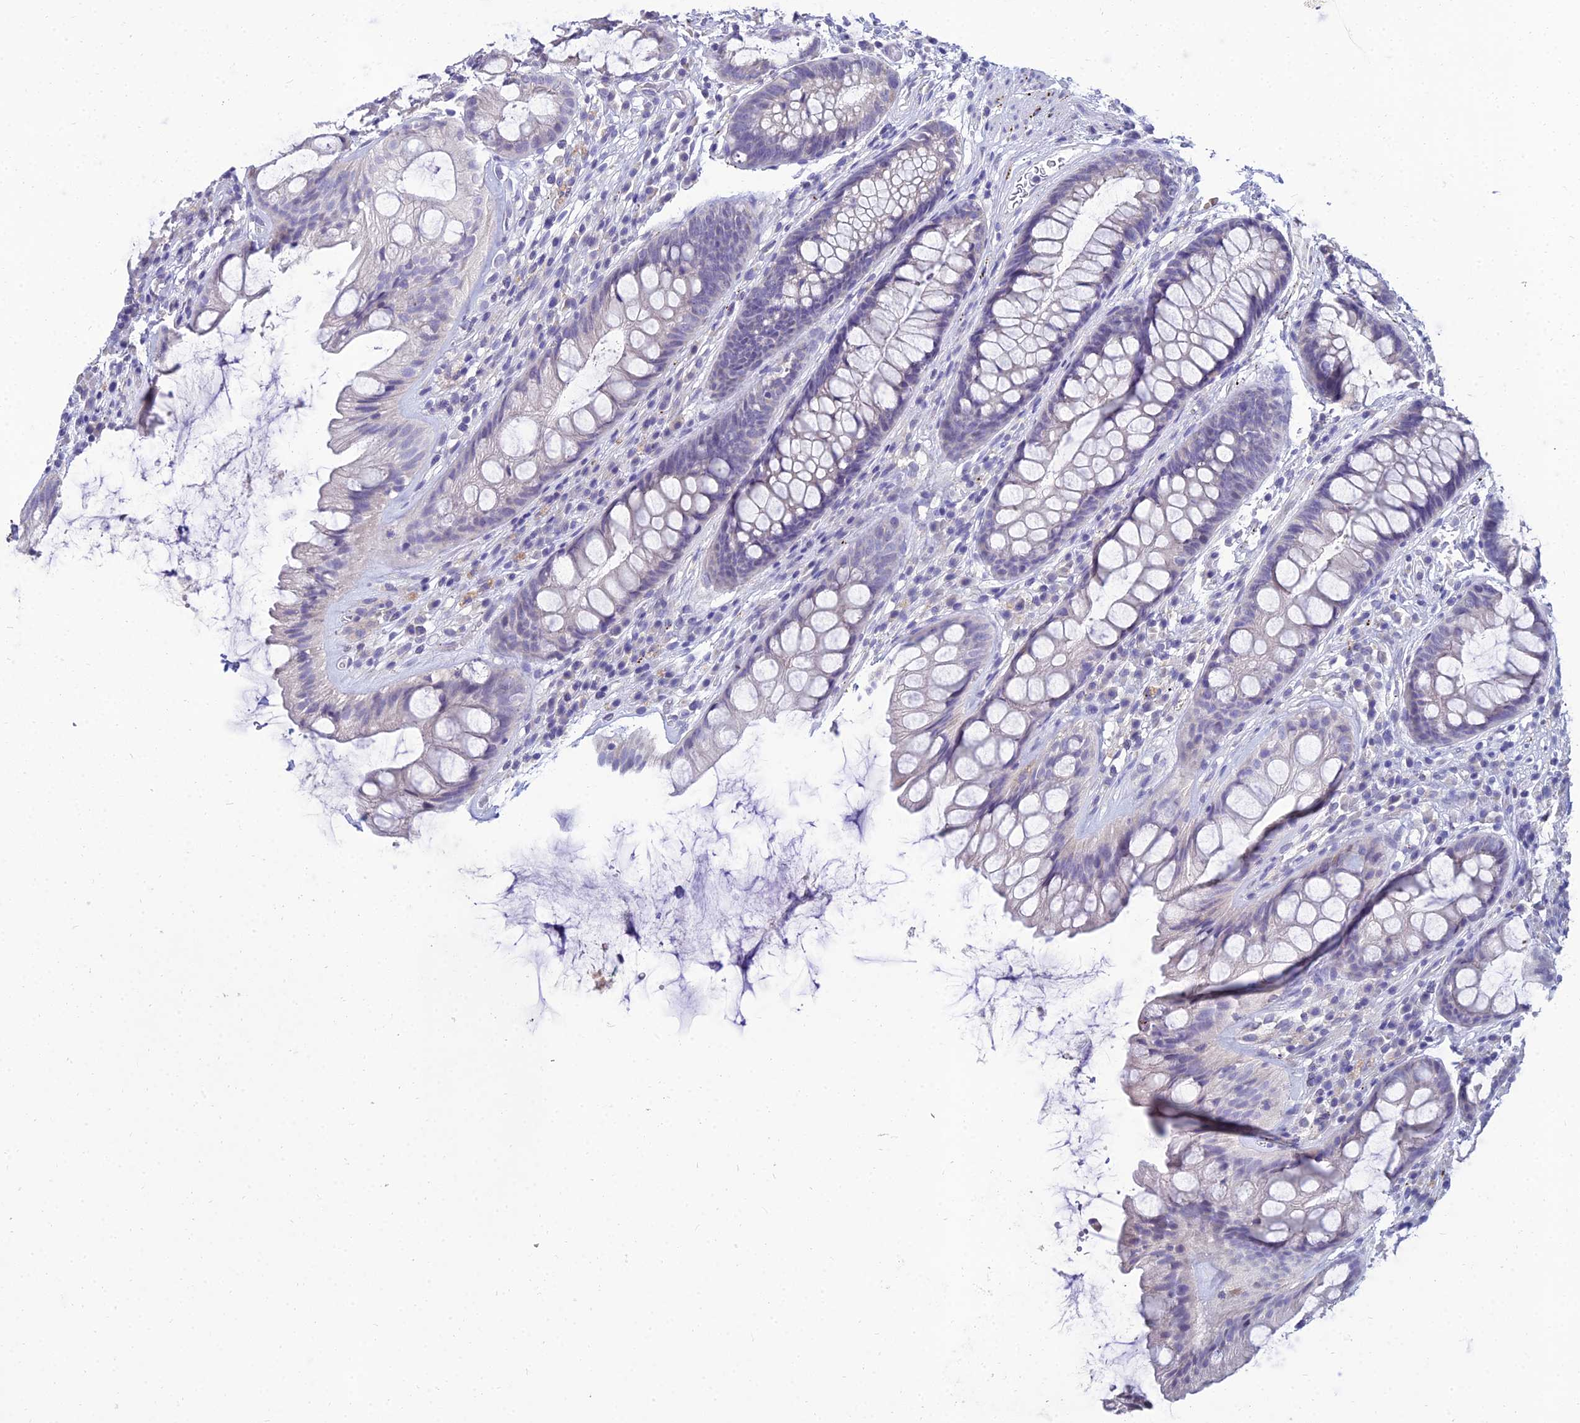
{"staining": {"intensity": "weak", "quantity": "<25%", "location": "cytoplasmic/membranous"}, "tissue": "rectum", "cell_type": "Glandular cells", "image_type": "normal", "snomed": [{"axis": "morphology", "description": "Normal tissue, NOS"}, {"axis": "topography", "description": "Rectum"}], "caption": "Immunohistochemistry (IHC) image of unremarkable rectum stained for a protein (brown), which displays no expression in glandular cells. The staining is performed using DAB brown chromogen with nuclei counter-stained in using hematoxylin.", "gene": "NPY", "patient": {"sex": "male", "age": 74}}